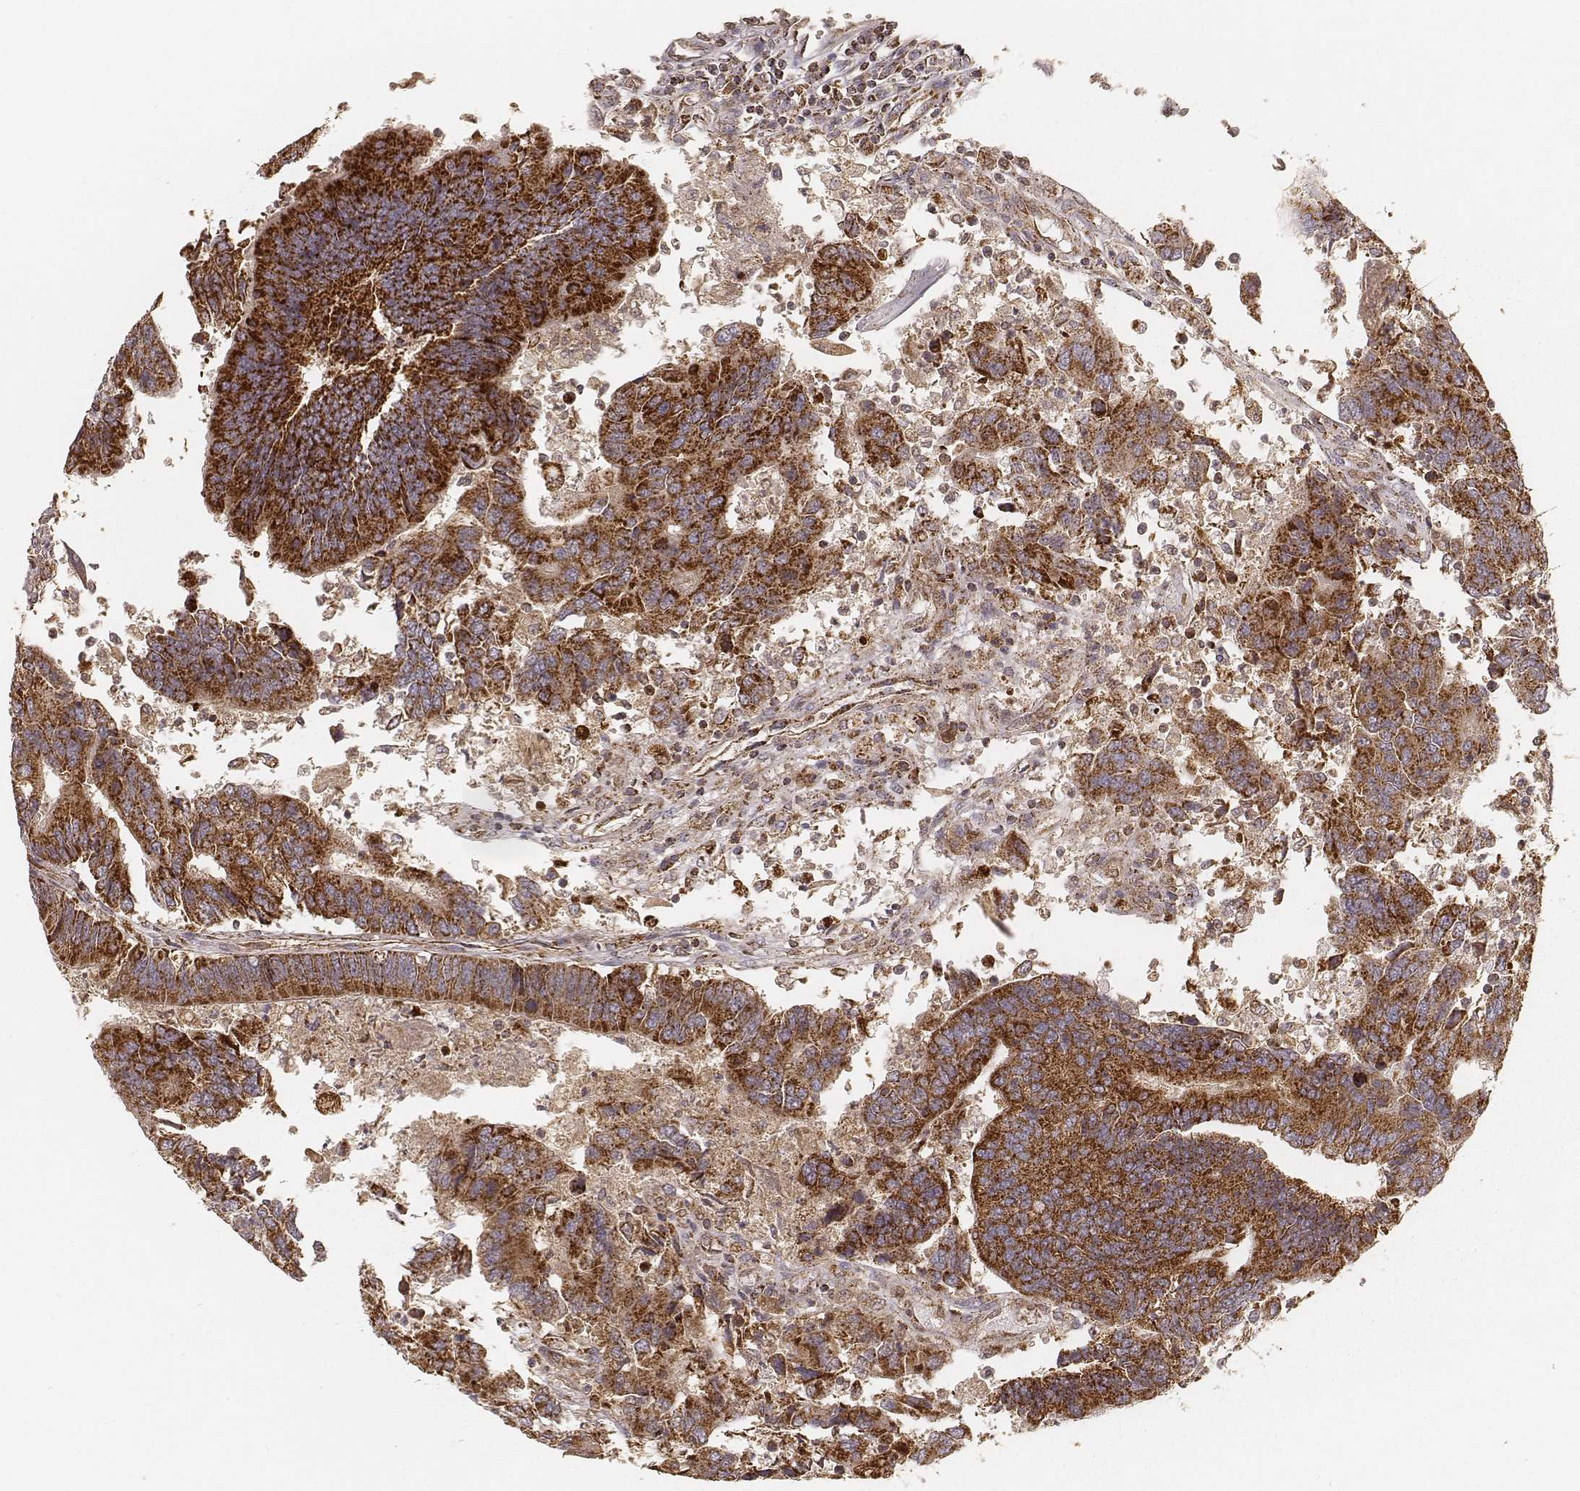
{"staining": {"intensity": "strong", "quantity": ">75%", "location": "cytoplasmic/membranous"}, "tissue": "colorectal cancer", "cell_type": "Tumor cells", "image_type": "cancer", "snomed": [{"axis": "morphology", "description": "Adenocarcinoma, NOS"}, {"axis": "topography", "description": "Colon"}], "caption": "This micrograph reveals IHC staining of colorectal cancer (adenocarcinoma), with high strong cytoplasmic/membranous expression in approximately >75% of tumor cells.", "gene": "CS", "patient": {"sex": "female", "age": 67}}